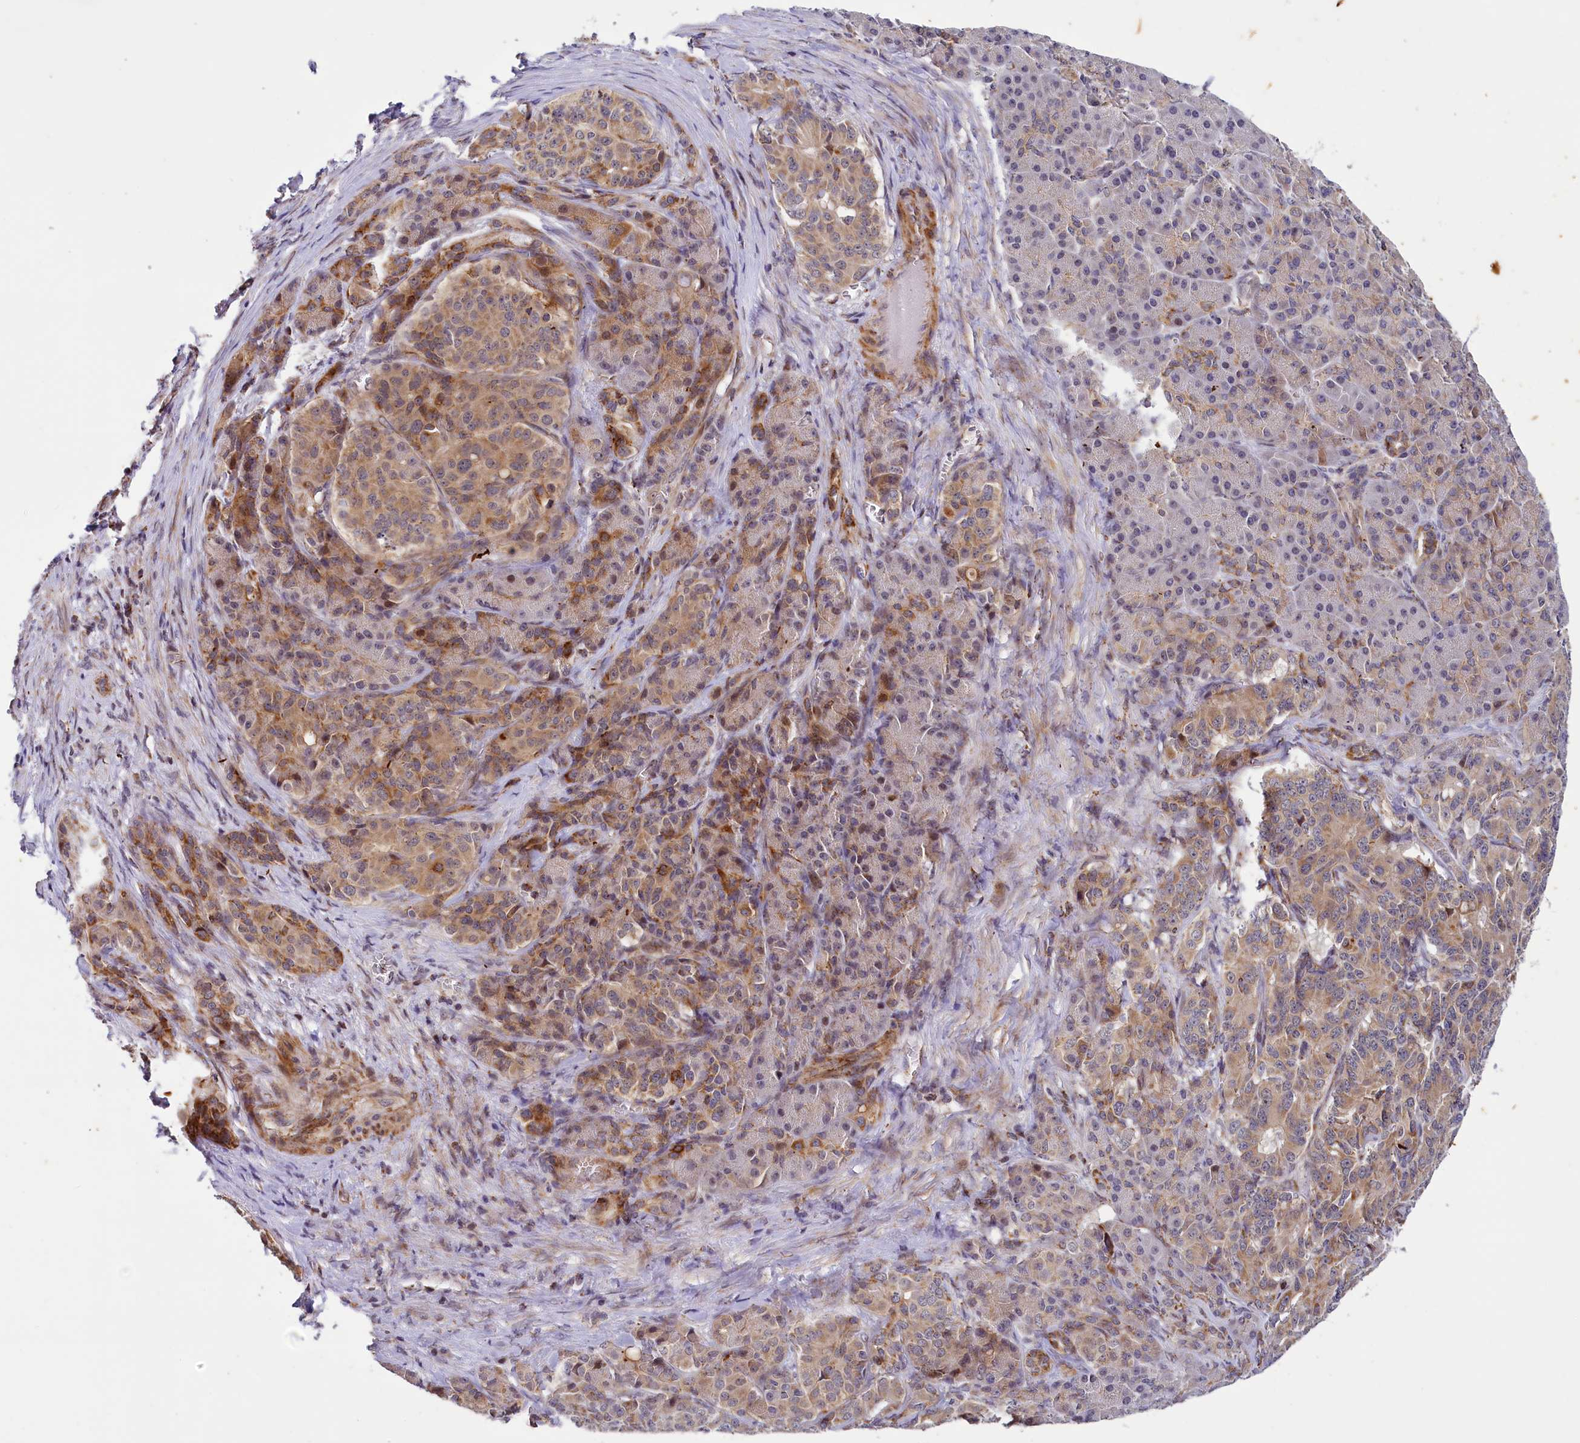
{"staining": {"intensity": "moderate", "quantity": "25%-75%", "location": "cytoplasmic/membranous"}, "tissue": "pancreatic cancer", "cell_type": "Tumor cells", "image_type": "cancer", "snomed": [{"axis": "morphology", "description": "Adenocarcinoma, NOS"}, {"axis": "topography", "description": "Pancreas"}], "caption": "The image displays staining of pancreatic cancer, revealing moderate cytoplasmic/membranous protein staining (brown color) within tumor cells. (Stains: DAB in brown, nuclei in blue, Microscopy: brightfield microscopy at high magnification).", "gene": "DYNC2H1", "patient": {"sex": "female", "age": 74}}